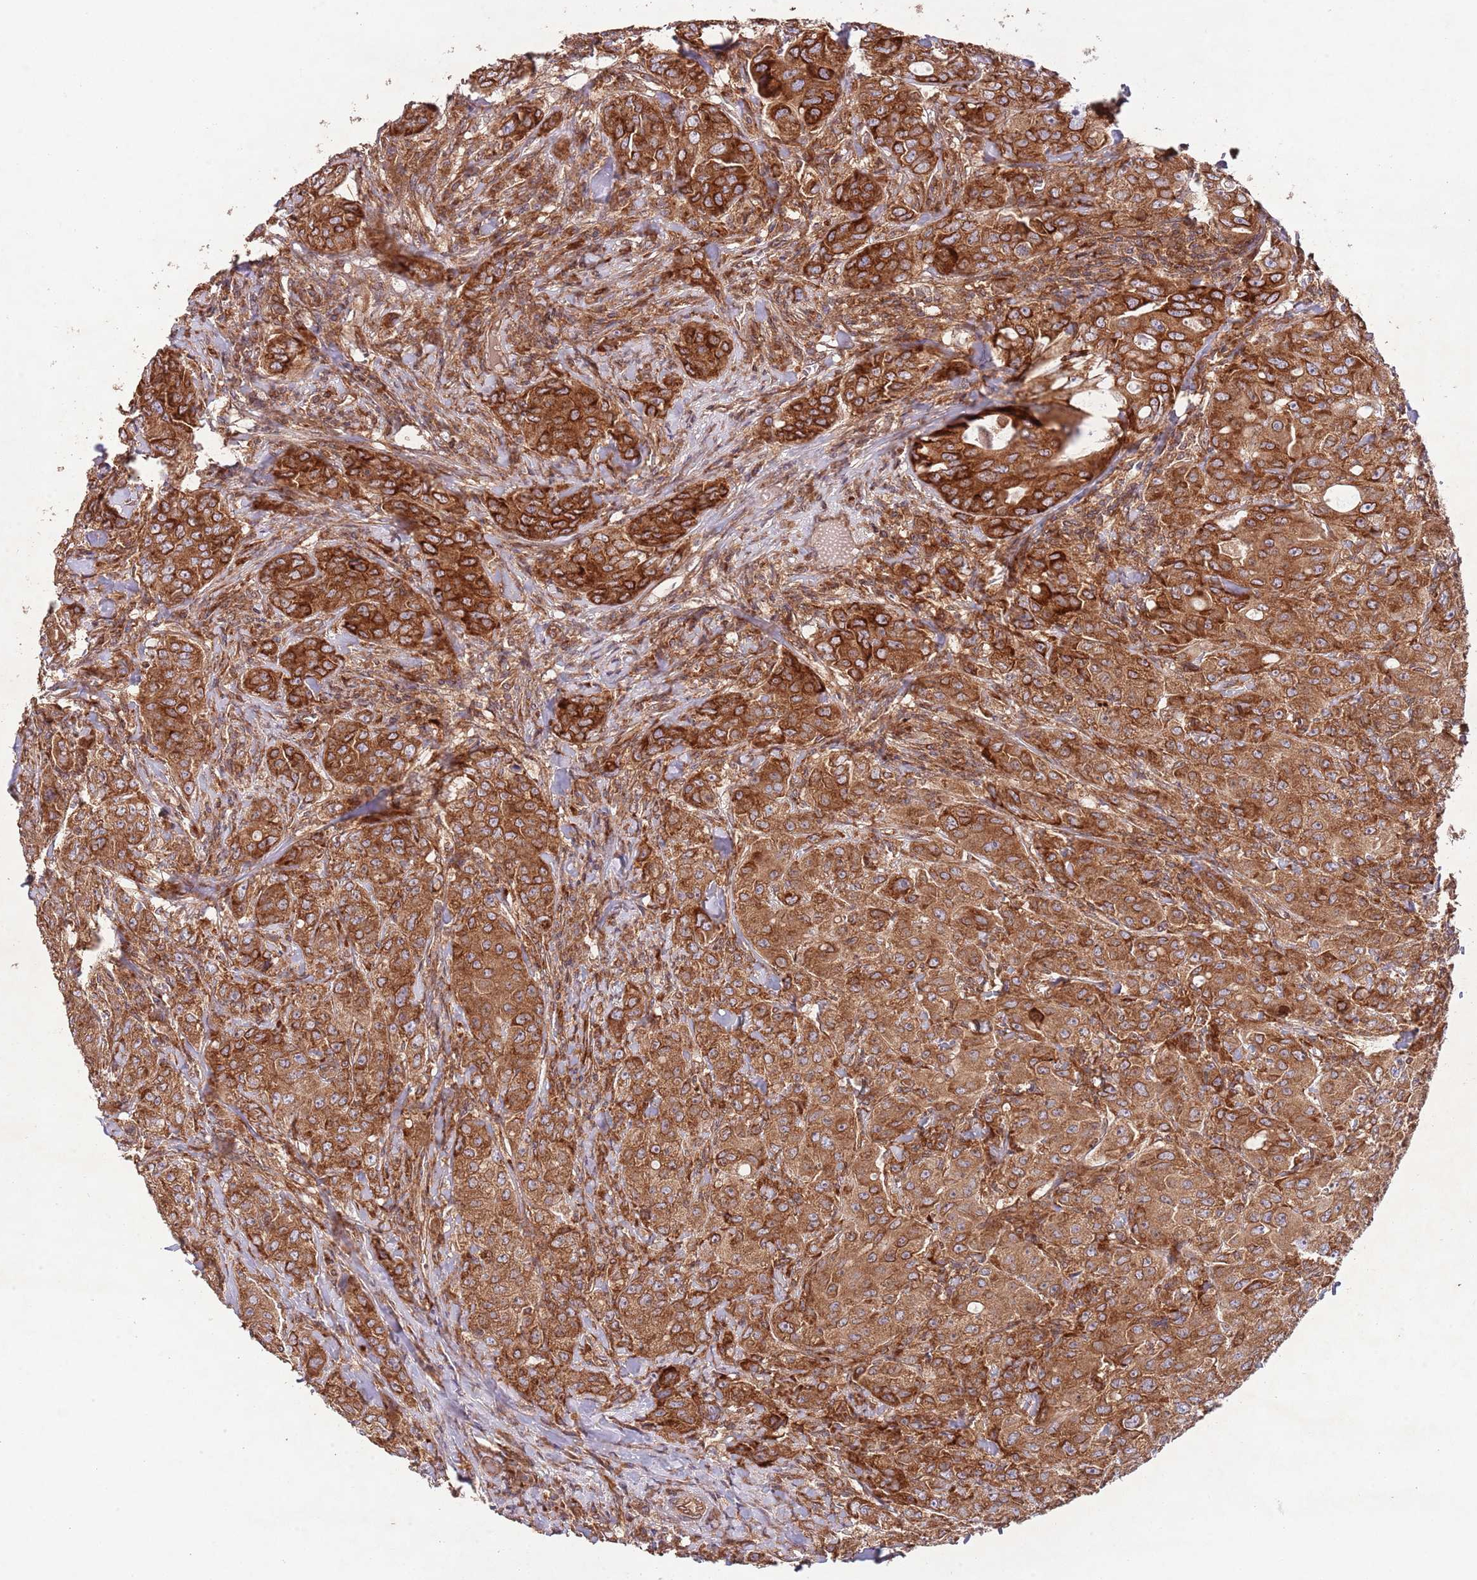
{"staining": {"intensity": "strong", "quantity": ">75%", "location": "cytoplasmic/membranous"}, "tissue": "breast cancer", "cell_type": "Tumor cells", "image_type": "cancer", "snomed": [{"axis": "morphology", "description": "Duct carcinoma"}, {"axis": "topography", "description": "Breast"}], "caption": "Protein staining demonstrates strong cytoplasmic/membranous staining in about >75% of tumor cells in intraductal carcinoma (breast).", "gene": "RNF19B", "patient": {"sex": "female", "age": 43}}